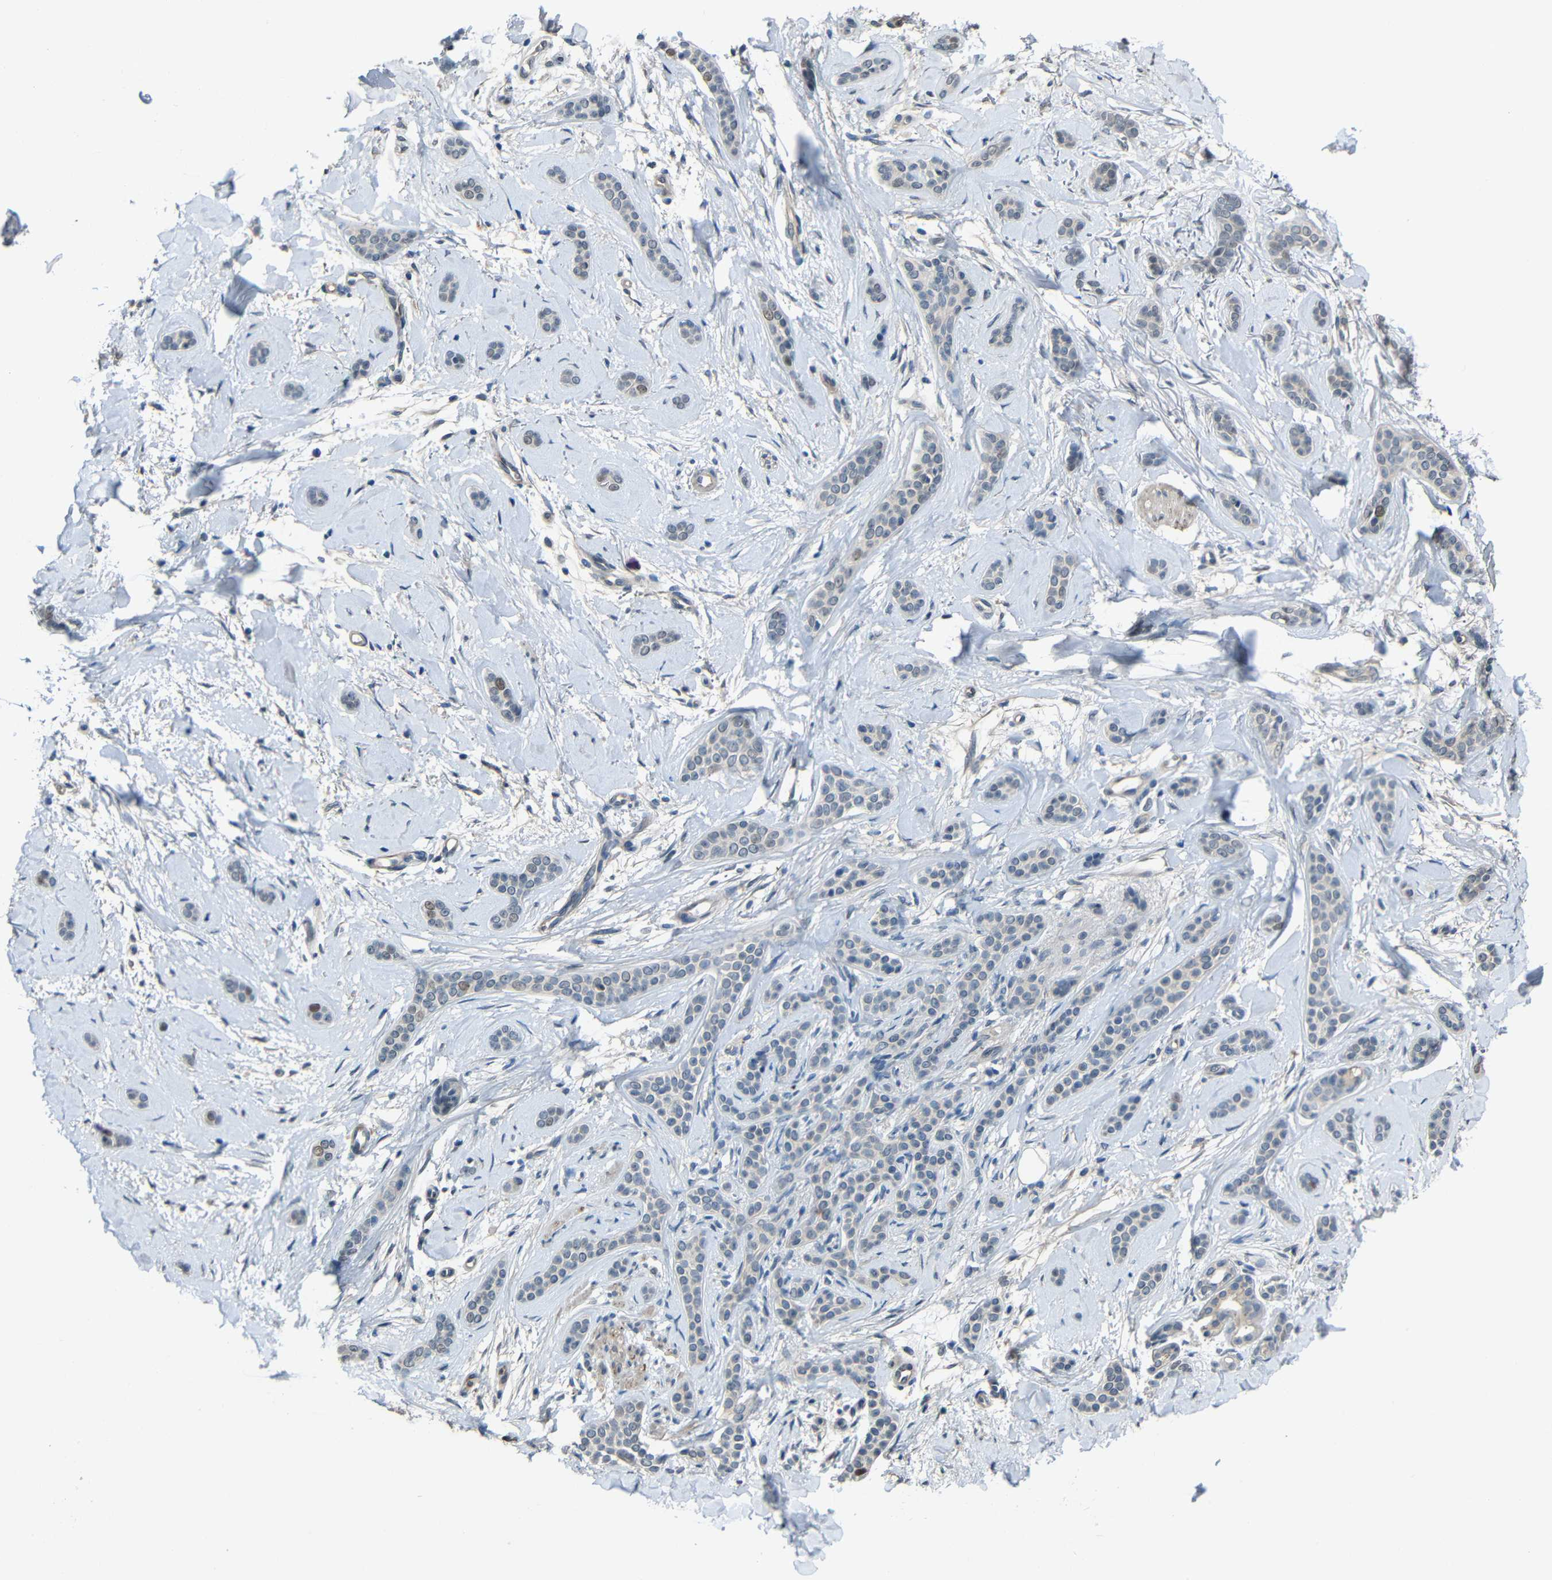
{"staining": {"intensity": "weak", "quantity": "<25%", "location": "nuclear"}, "tissue": "skin cancer", "cell_type": "Tumor cells", "image_type": "cancer", "snomed": [{"axis": "morphology", "description": "Basal cell carcinoma"}, {"axis": "morphology", "description": "Adnexal tumor, benign"}, {"axis": "topography", "description": "Skin"}], "caption": "The photomicrograph reveals no significant expression in tumor cells of benign adnexal tumor (skin).", "gene": "STBD1", "patient": {"sex": "female", "age": 42}}